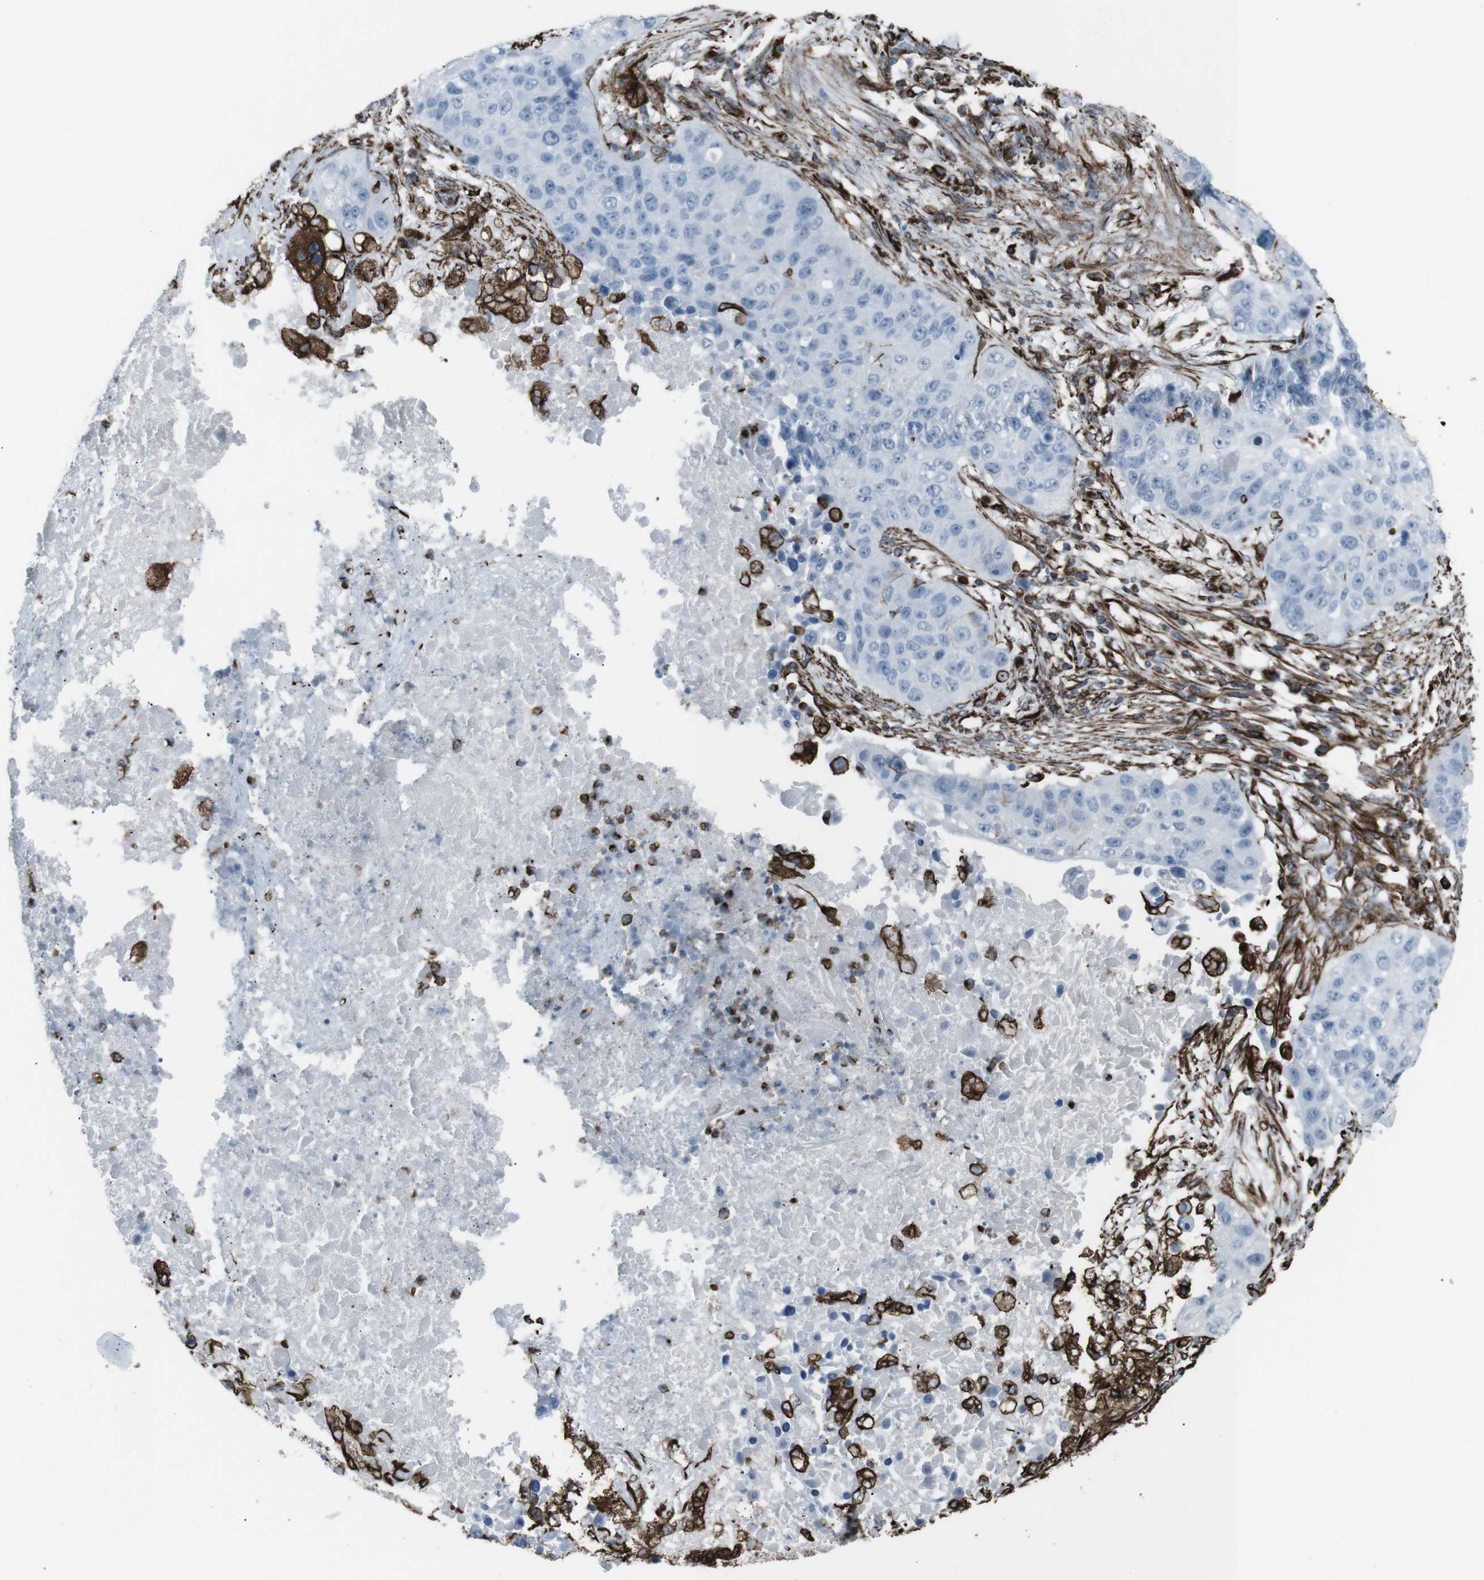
{"staining": {"intensity": "negative", "quantity": "none", "location": "none"}, "tissue": "lung cancer", "cell_type": "Tumor cells", "image_type": "cancer", "snomed": [{"axis": "morphology", "description": "Squamous cell carcinoma, NOS"}, {"axis": "topography", "description": "Lung"}], "caption": "Human lung cancer stained for a protein using IHC exhibits no expression in tumor cells.", "gene": "ZDHHC6", "patient": {"sex": "male", "age": 57}}